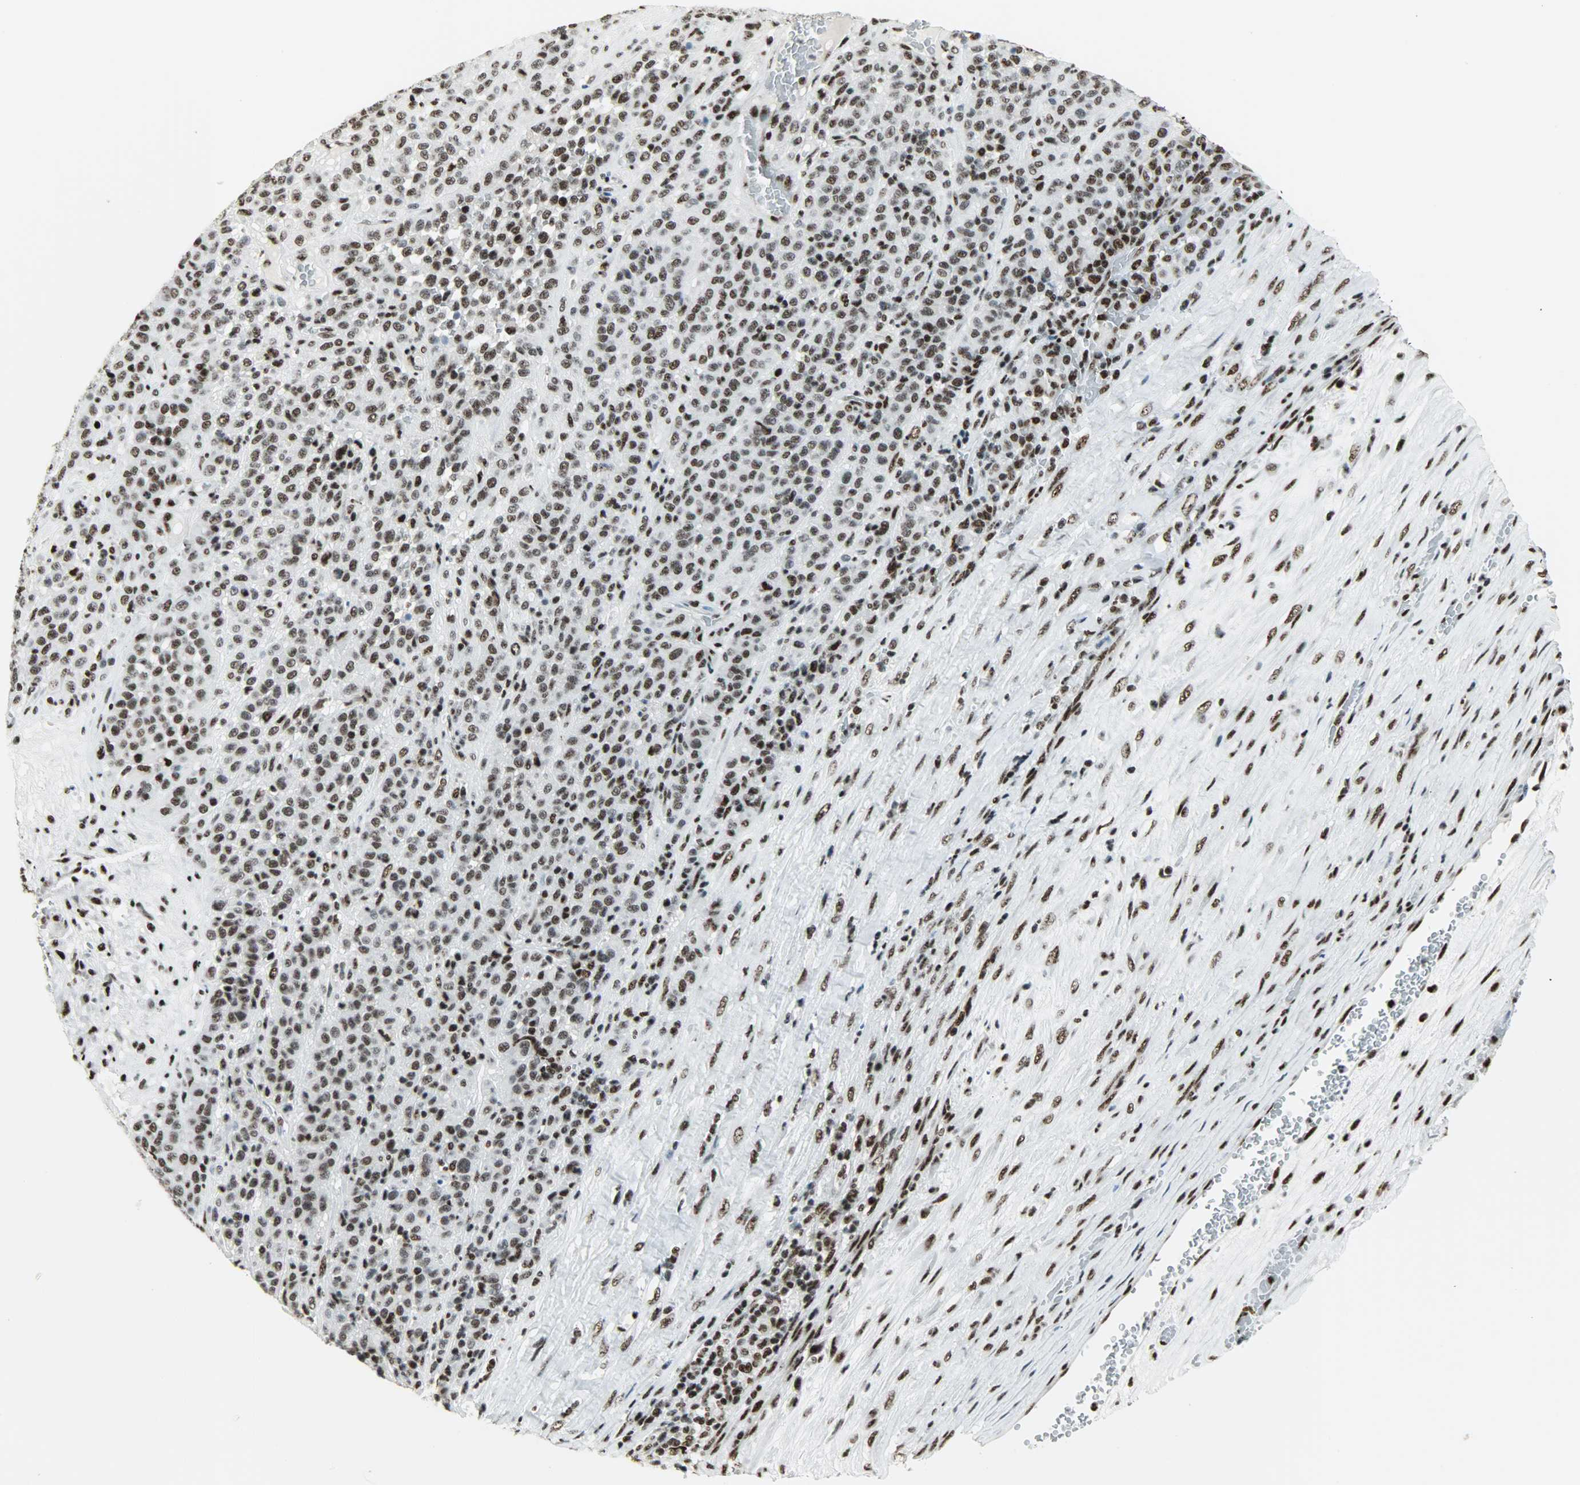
{"staining": {"intensity": "strong", "quantity": ">75%", "location": "nuclear"}, "tissue": "melanoma", "cell_type": "Tumor cells", "image_type": "cancer", "snomed": [{"axis": "morphology", "description": "Malignant melanoma, Metastatic site"}, {"axis": "topography", "description": "Pancreas"}], "caption": "The photomicrograph demonstrates a brown stain indicating the presence of a protein in the nuclear of tumor cells in malignant melanoma (metastatic site).", "gene": "SNRPA", "patient": {"sex": "female", "age": 30}}